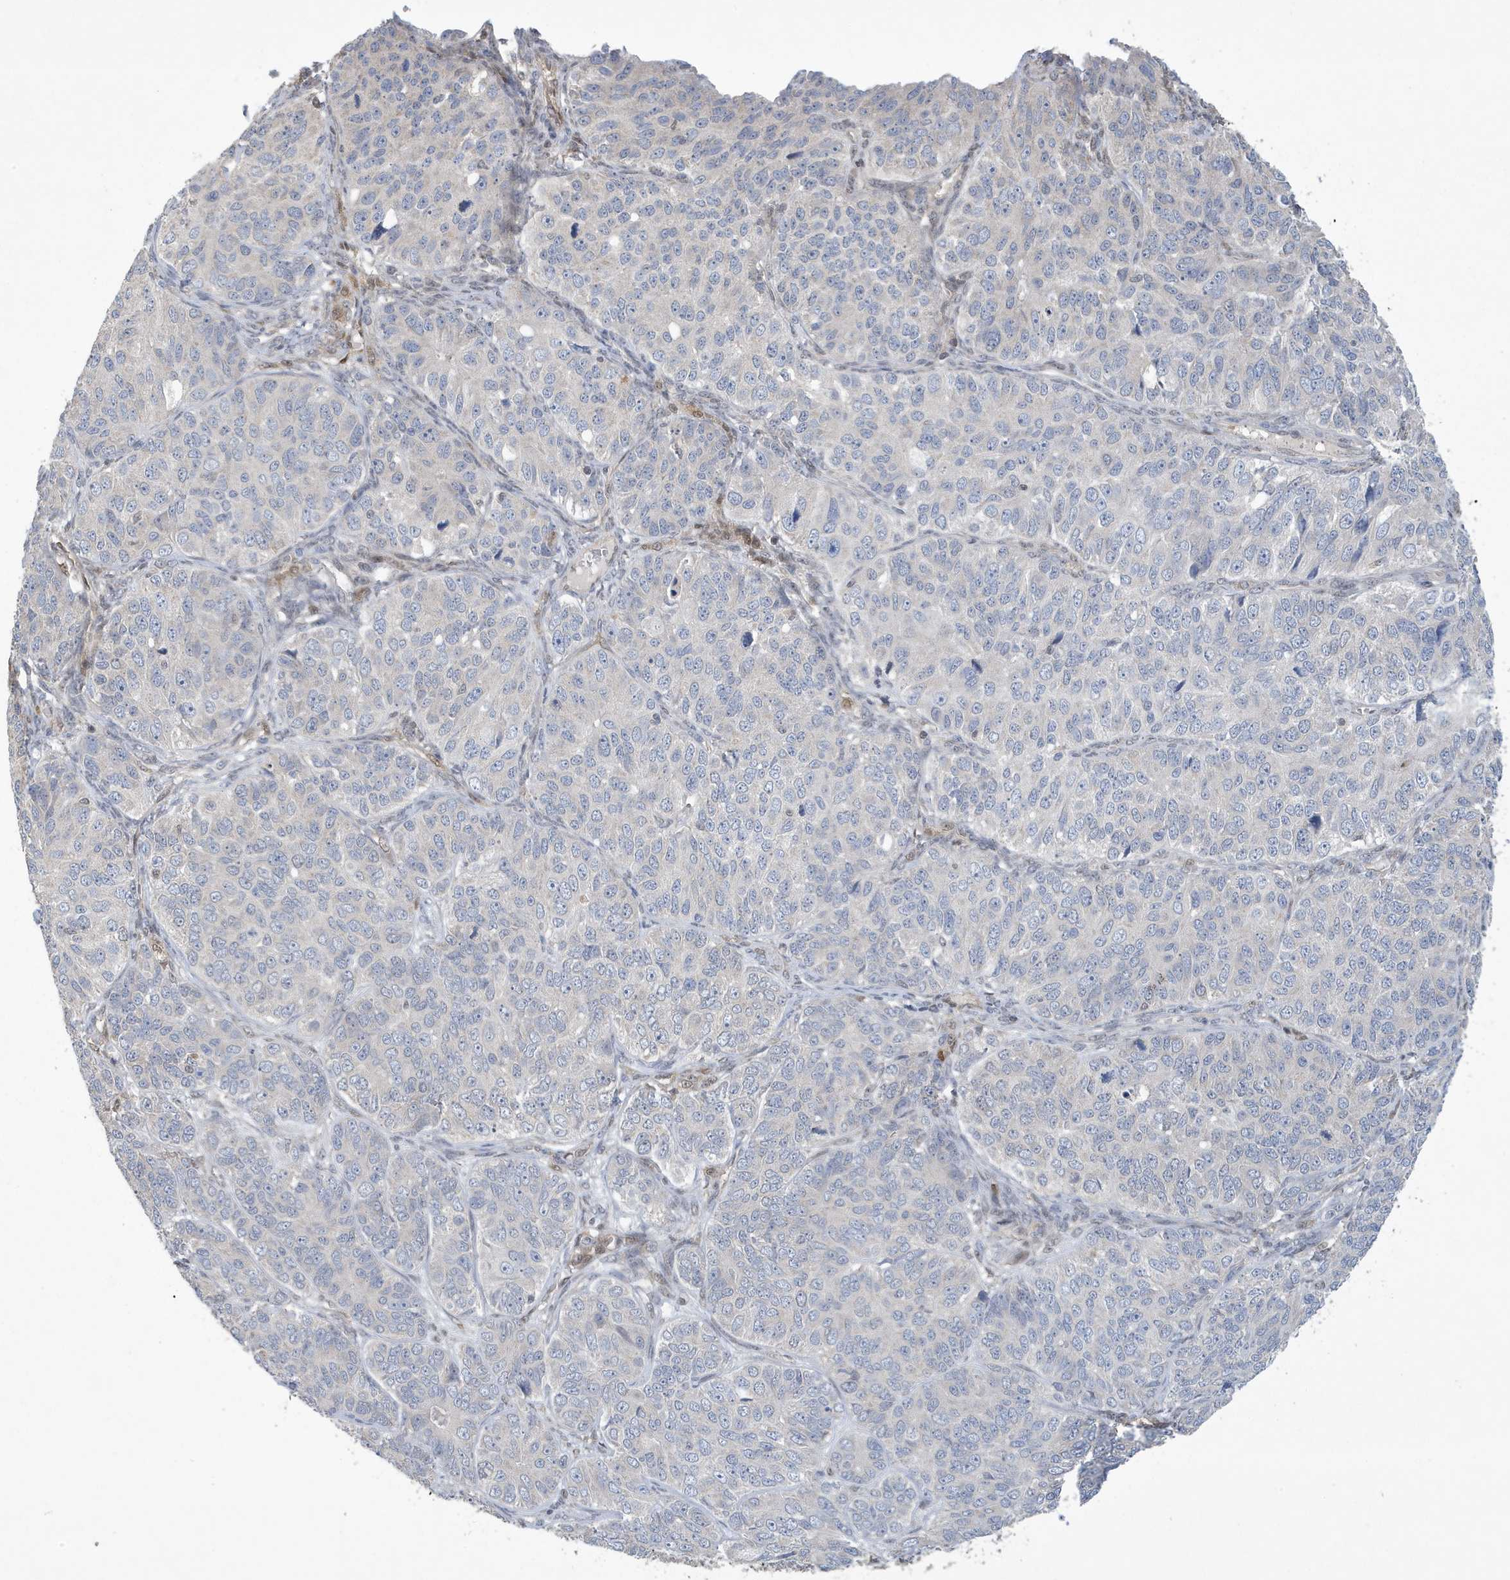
{"staining": {"intensity": "negative", "quantity": "none", "location": "none"}, "tissue": "ovarian cancer", "cell_type": "Tumor cells", "image_type": "cancer", "snomed": [{"axis": "morphology", "description": "Carcinoma, endometroid"}, {"axis": "topography", "description": "Ovary"}], "caption": "This is an IHC image of endometroid carcinoma (ovarian). There is no positivity in tumor cells.", "gene": "NCOA7", "patient": {"sex": "female", "age": 51}}